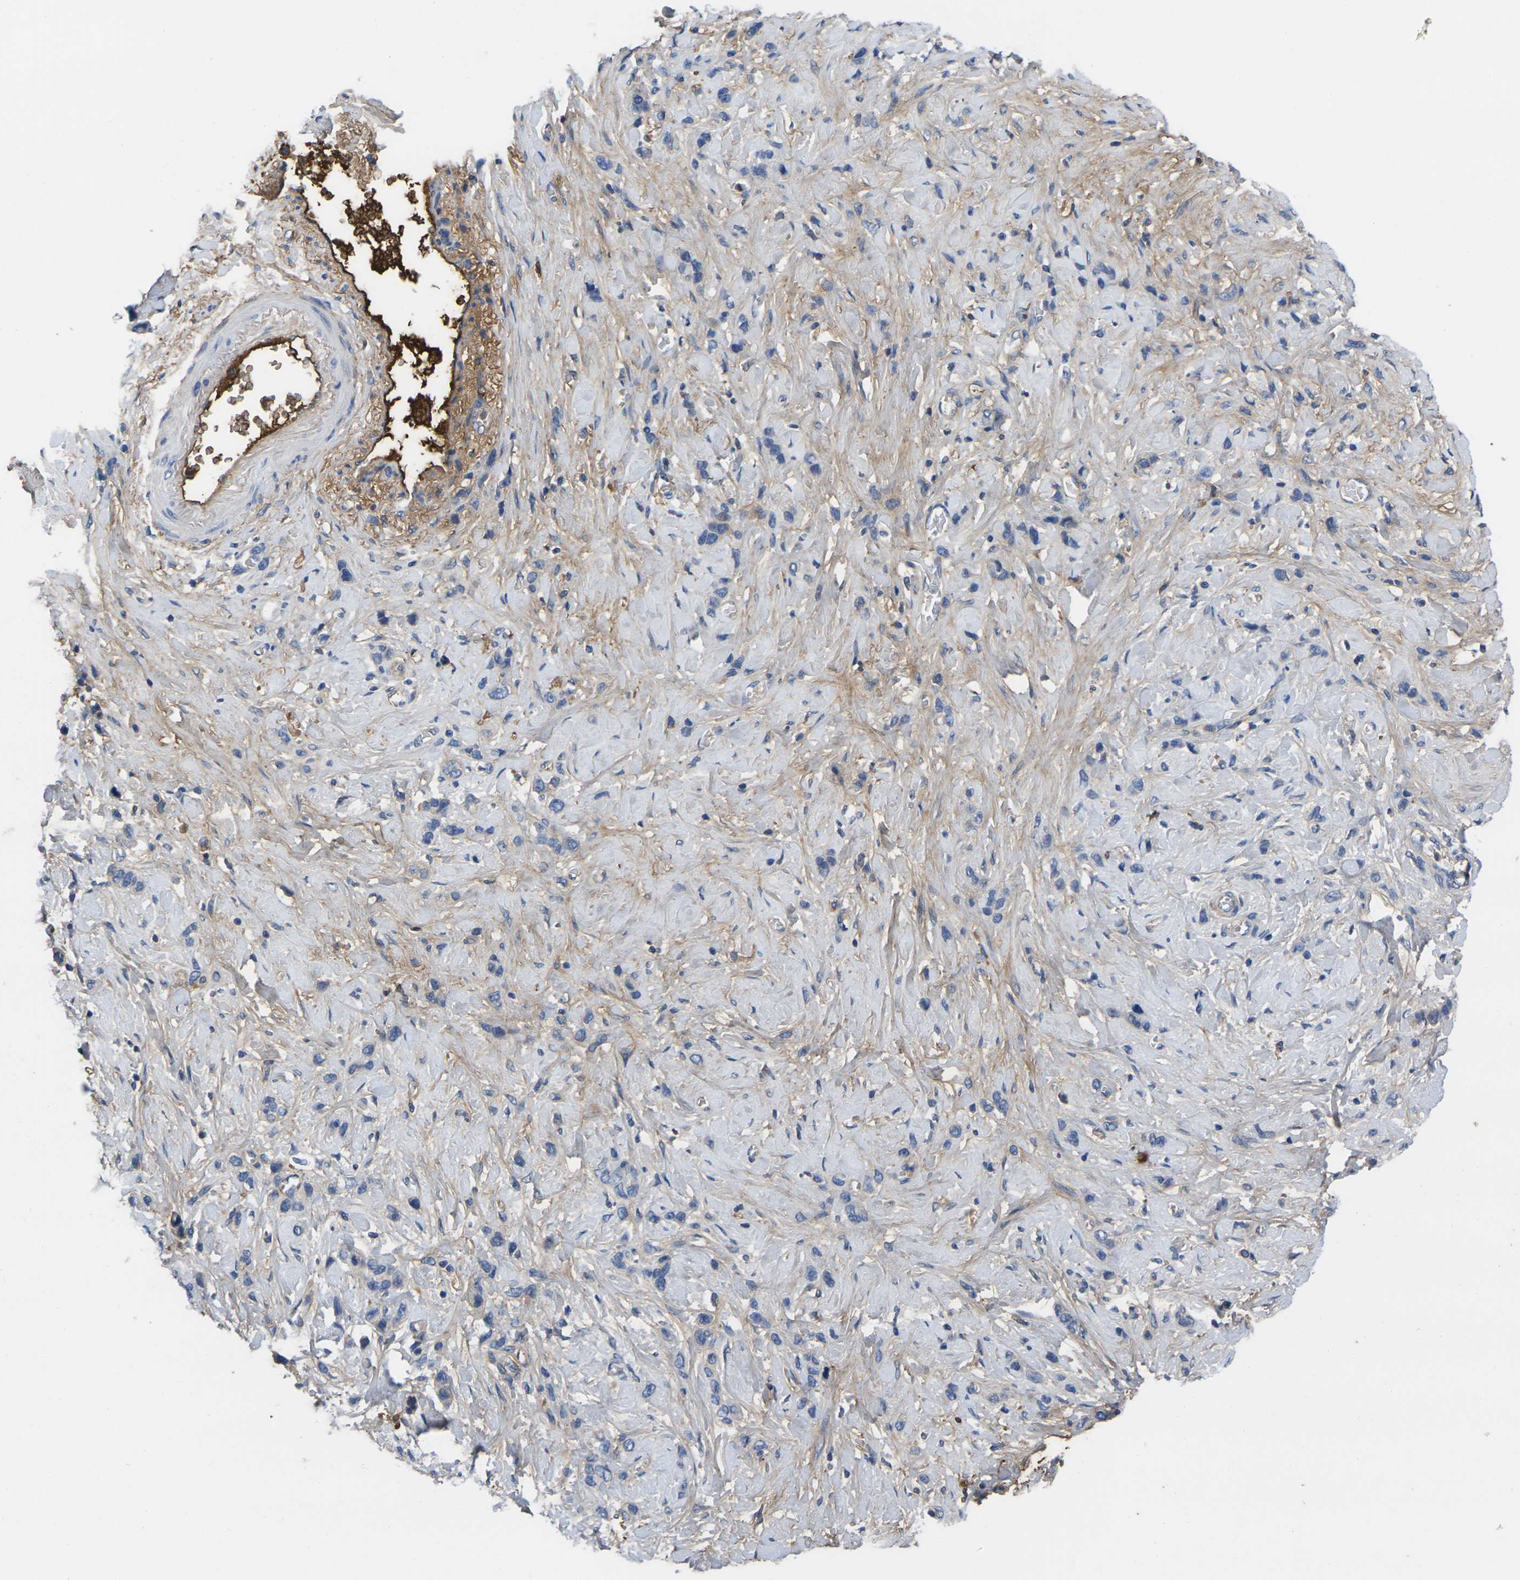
{"staining": {"intensity": "negative", "quantity": "none", "location": "none"}, "tissue": "stomach cancer", "cell_type": "Tumor cells", "image_type": "cancer", "snomed": [{"axis": "morphology", "description": "Adenocarcinoma, NOS"}, {"axis": "morphology", "description": "Adenocarcinoma, High grade"}, {"axis": "topography", "description": "Stomach, upper"}, {"axis": "topography", "description": "Stomach, lower"}], "caption": "A high-resolution photomicrograph shows immunohistochemistry staining of adenocarcinoma (stomach), which displays no significant staining in tumor cells. (Brightfield microscopy of DAB IHC at high magnification).", "gene": "GREM2", "patient": {"sex": "female", "age": 65}}